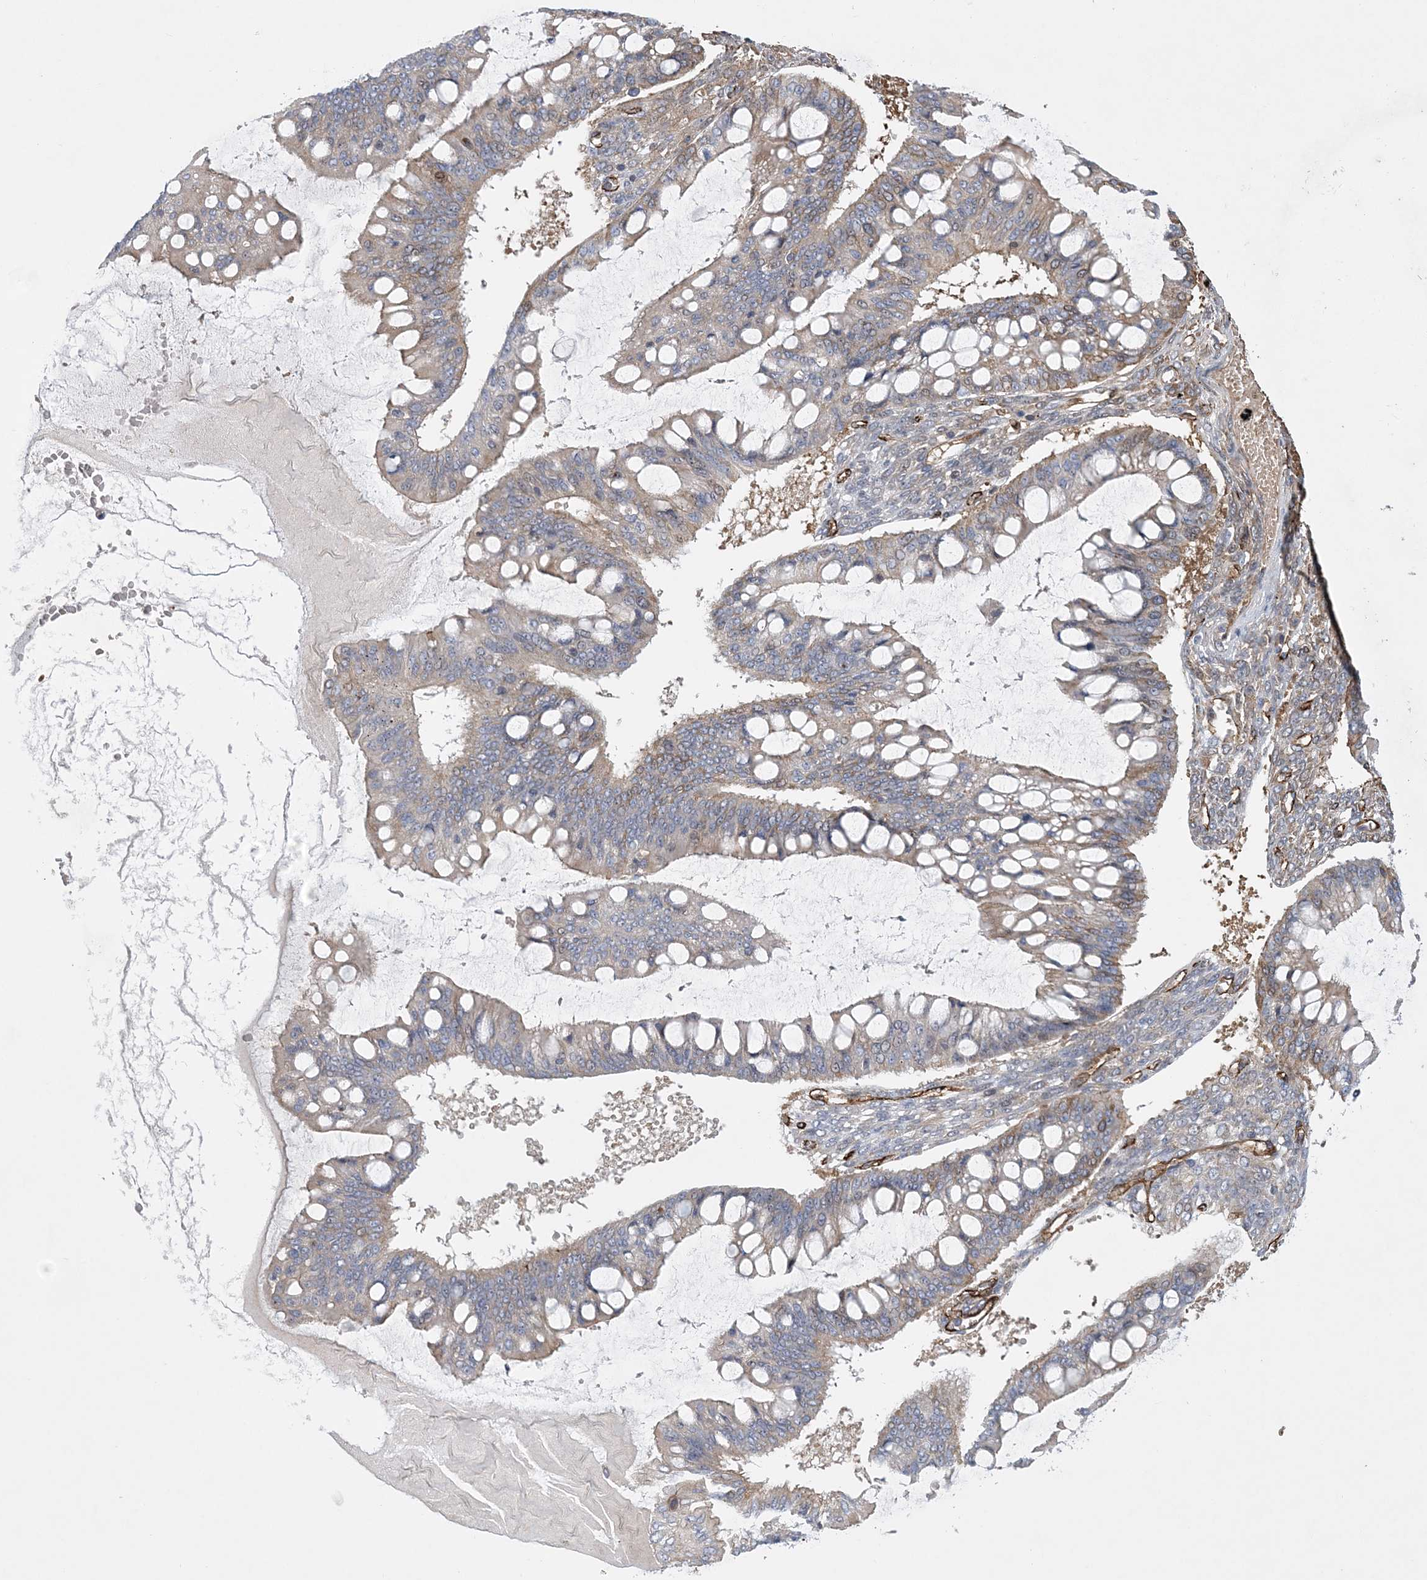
{"staining": {"intensity": "weak", "quantity": "<25%", "location": "cytoplasmic/membranous"}, "tissue": "ovarian cancer", "cell_type": "Tumor cells", "image_type": "cancer", "snomed": [{"axis": "morphology", "description": "Cystadenocarcinoma, mucinous, NOS"}, {"axis": "topography", "description": "Ovary"}], "caption": "A high-resolution photomicrograph shows immunohistochemistry (IHC) staining of ovarian mucinous cystadenocarcinoma, which exhibits no significant expression in tumor cells.", "gene": "CALN1", "patient": {"sex": "female", "age": 73}}